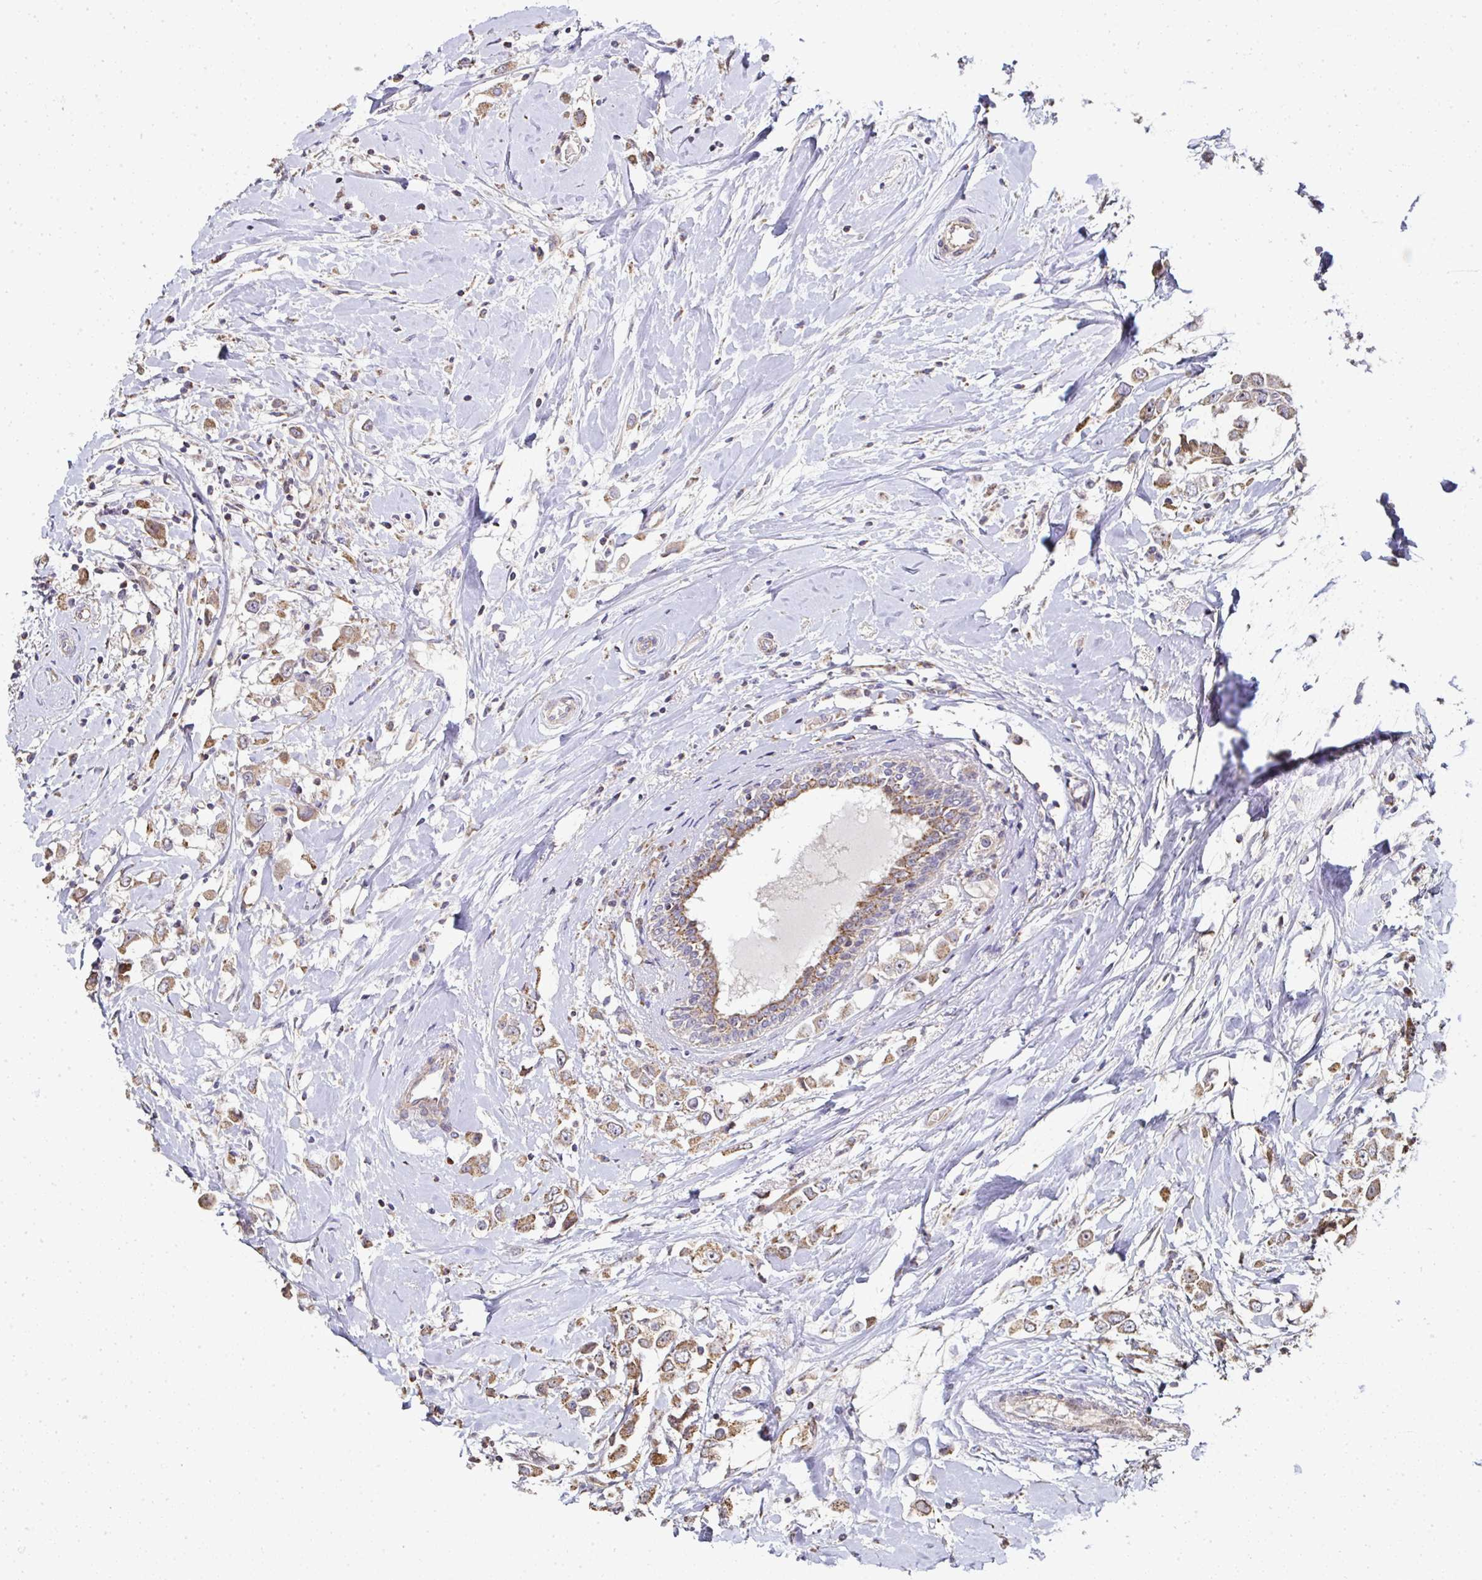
{"staining": {"intensity": "moderate", "quantity": ">75%", "location": "cytoplasmic/membranous"}, "tissue": "breast cancer", "cell_type": "Tumor cells", "image_type": "cancer", "snomed": [{"axis": "morphology", "description": "Duct carcinoma"}, {"axis": "topography", "description": "Breast"}], "caption": "IHC (DAB (3,3'-diaminobenzidine)) staining of intraductal carcinoma (breast) demonstrates moderate cytoplasmic/membranous protein positivity in approximately >75% of tumor cells.", "gene": "AGTPBP1", "patient": {"sex": "female", "age": 61}}